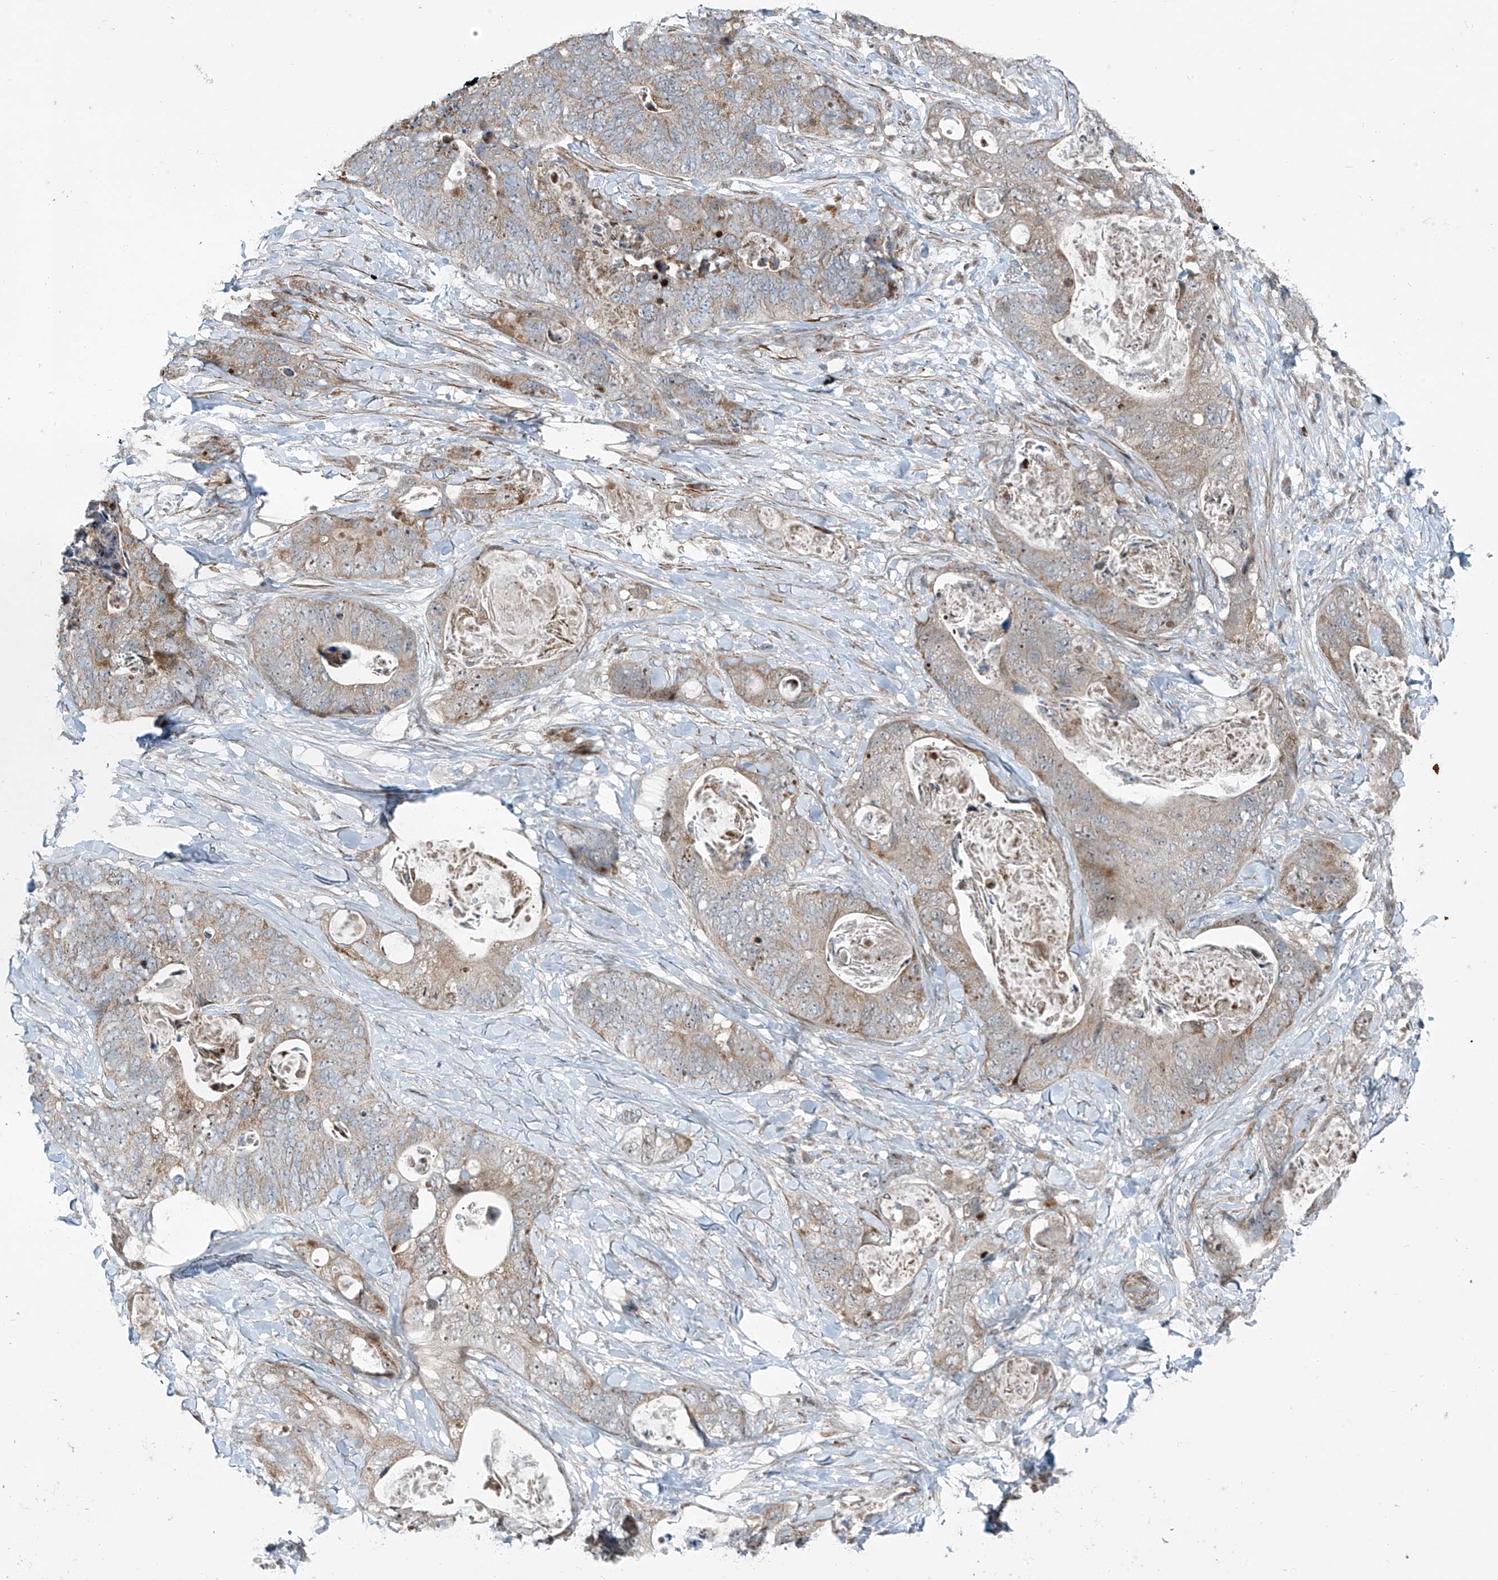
{"staining": {"intensity": "weak", "quantity": "25%-75%", "location": "cytoplasmic/membranous,nuclear"}, "tissue": "stomach cancer", "cell_type": "Tumor cells", "image_type": "cancer", "snomed": [{"axis": "morphology", "description": "Adenocarcinoma, NOS"}, {"axis": "topography", "description": "Stomach"}], "caption": "Protein staining by immunohistochemistry (IHC) shows weak cytoplasmic/membranous and nuclear positivity in approximately 25%-75% of tumor cells in adenocarcinoma (stomach). Using DAB (3,3'-diaminobenzidine) (brown) and hematoxylin (blue) stains, captured at high magnification using brightfield microscopy.", "gene": "PPCS", "patient": {"sex": "female", "age": 89}}